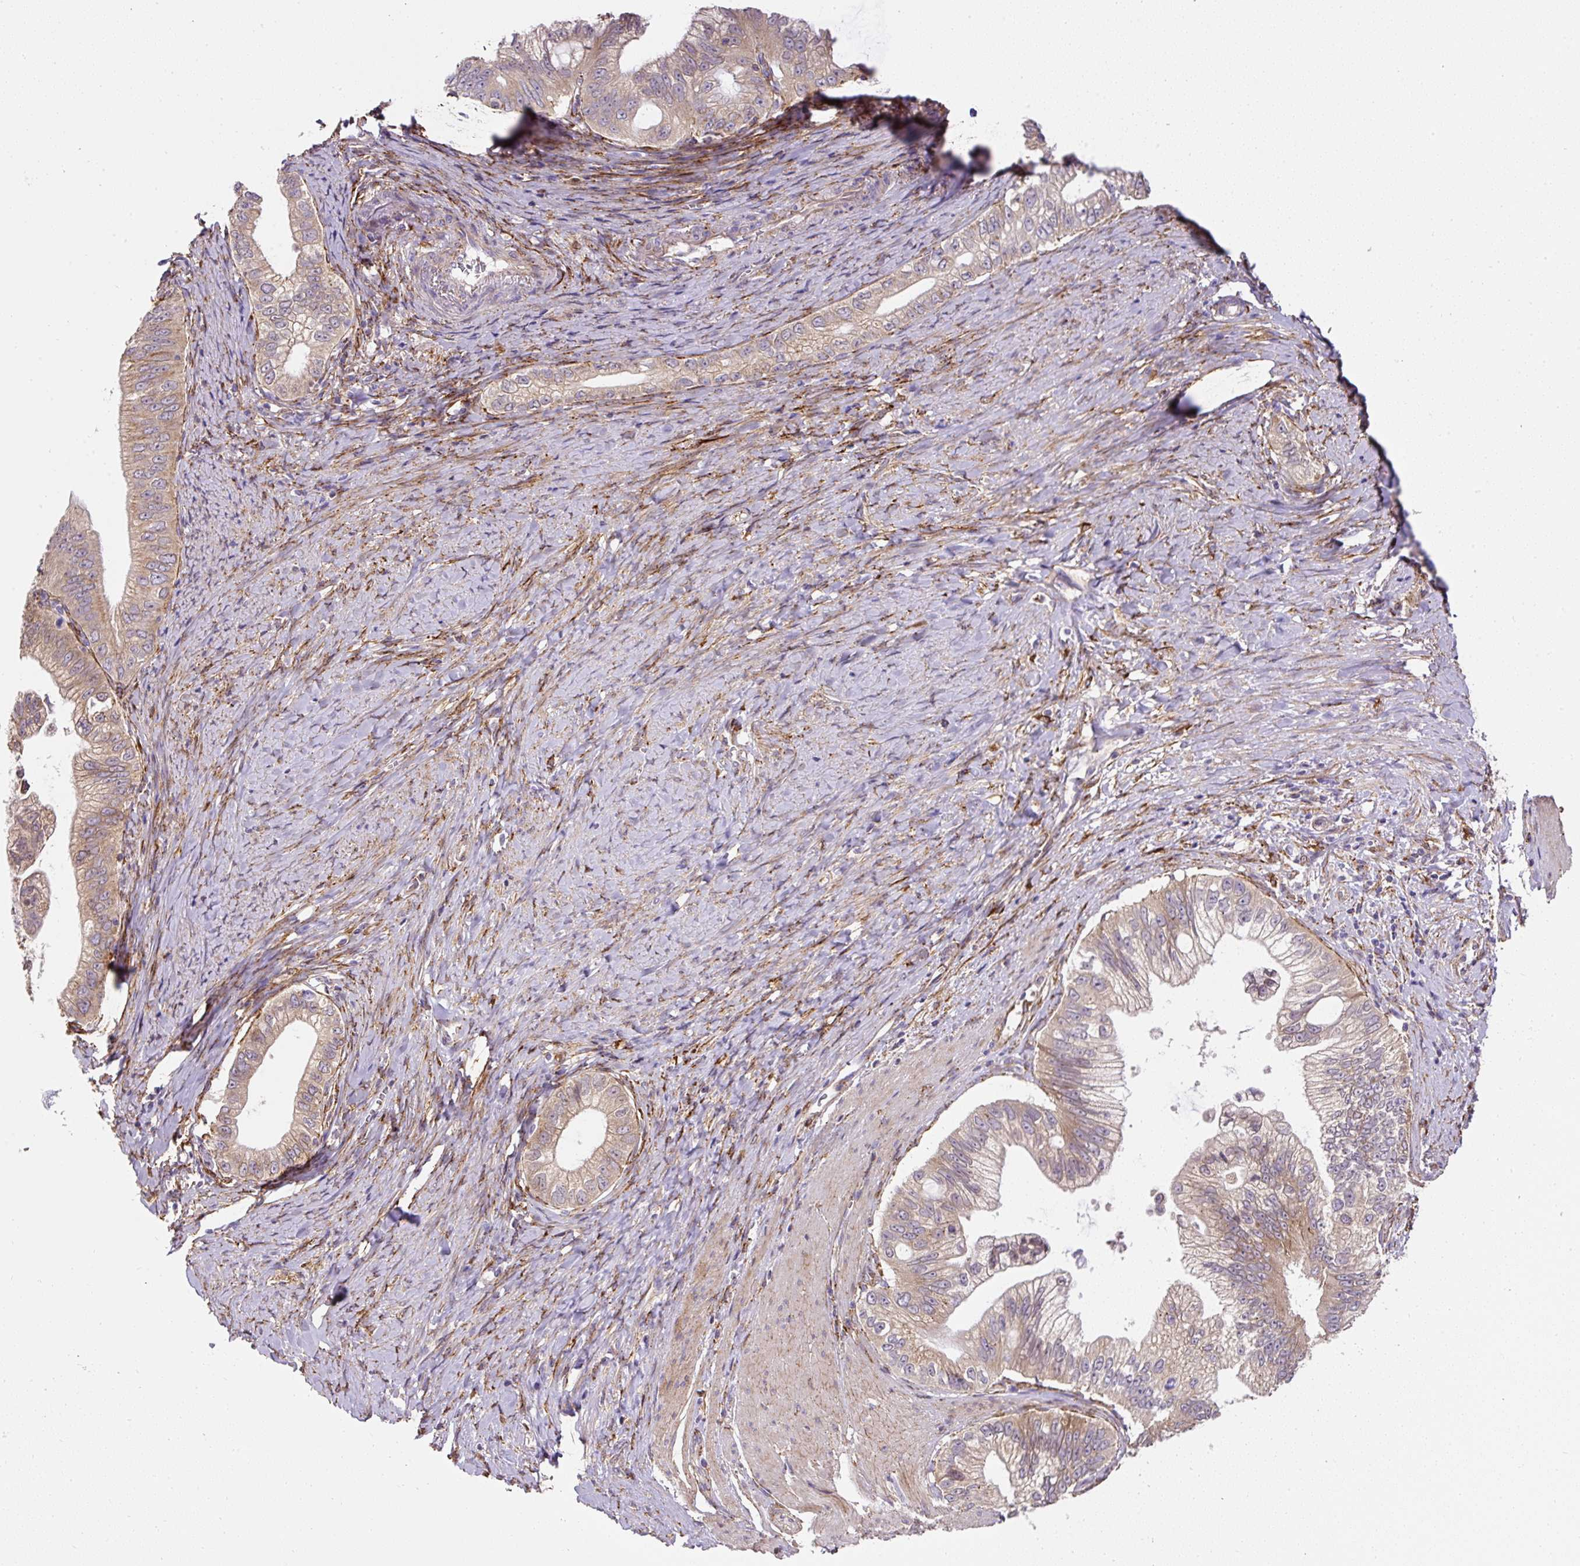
{"staining": {"intensity": "weak", "quantity": "25%-75%", "location": "cytoplasmic/membranous"}, "tissue": "pancreatic cancer", "cell_type": "Tumor cells", "image_type": "cancer", "snomed": [{"axis": "morphology", "description": "Adenocarcinoma, NOS"}, {"axis": "topography", "description": "Pancreas"}], "caption": "The image shows staining of adenocarcinoma (pancreatic), revealing weak cytoplasmic/membranous protein positivity (brown color) within tumor cells. The staining was performed using DAB to visualize the protein expression in brown, while the nuclei were stained in blue with hematoxylin (Magnification: 20x).", "gene": "RNF170", "patient": {"sex": "male", "age": 70}}